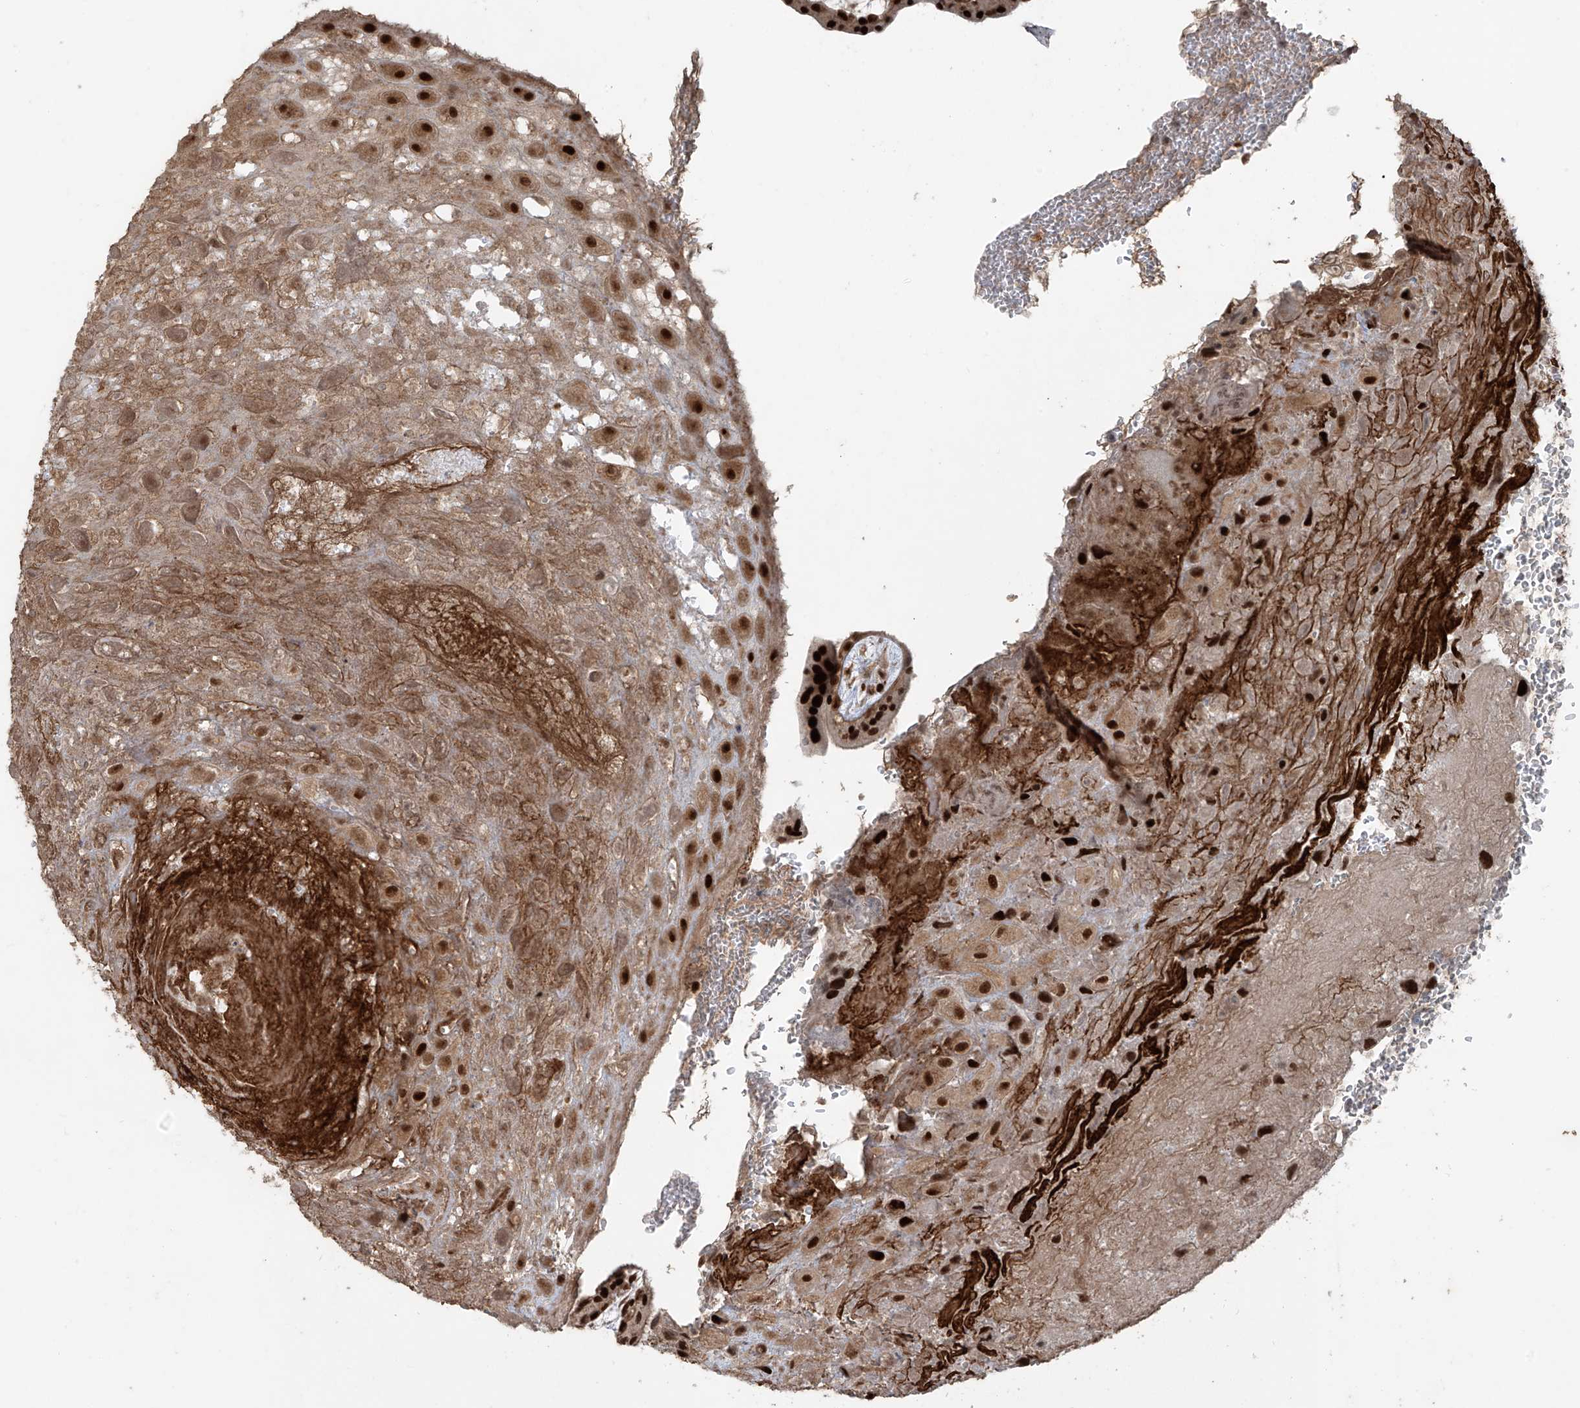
{"staining": {"intensity": "strong", "quantity": ">75%", "location": "cytoplasmic/membranous,nuclear"}, "tissue": "placenta", "cell_type": "Decidual cells", "image_type": "normal", "snomed": [{"axis": "morphology", "description": "Normal tissue, NOS"}, {"axis": "topography", "description": "Placenta"}], "caption": "Placenta stained with DAB immunohistochemistry demonstrates high levels of strong cytoplasmic/membranous,nuclear staining in about >75% of decidual cells.", "gene": "ARHGEF3", "patient": {"sex": "female", "age": 35}}